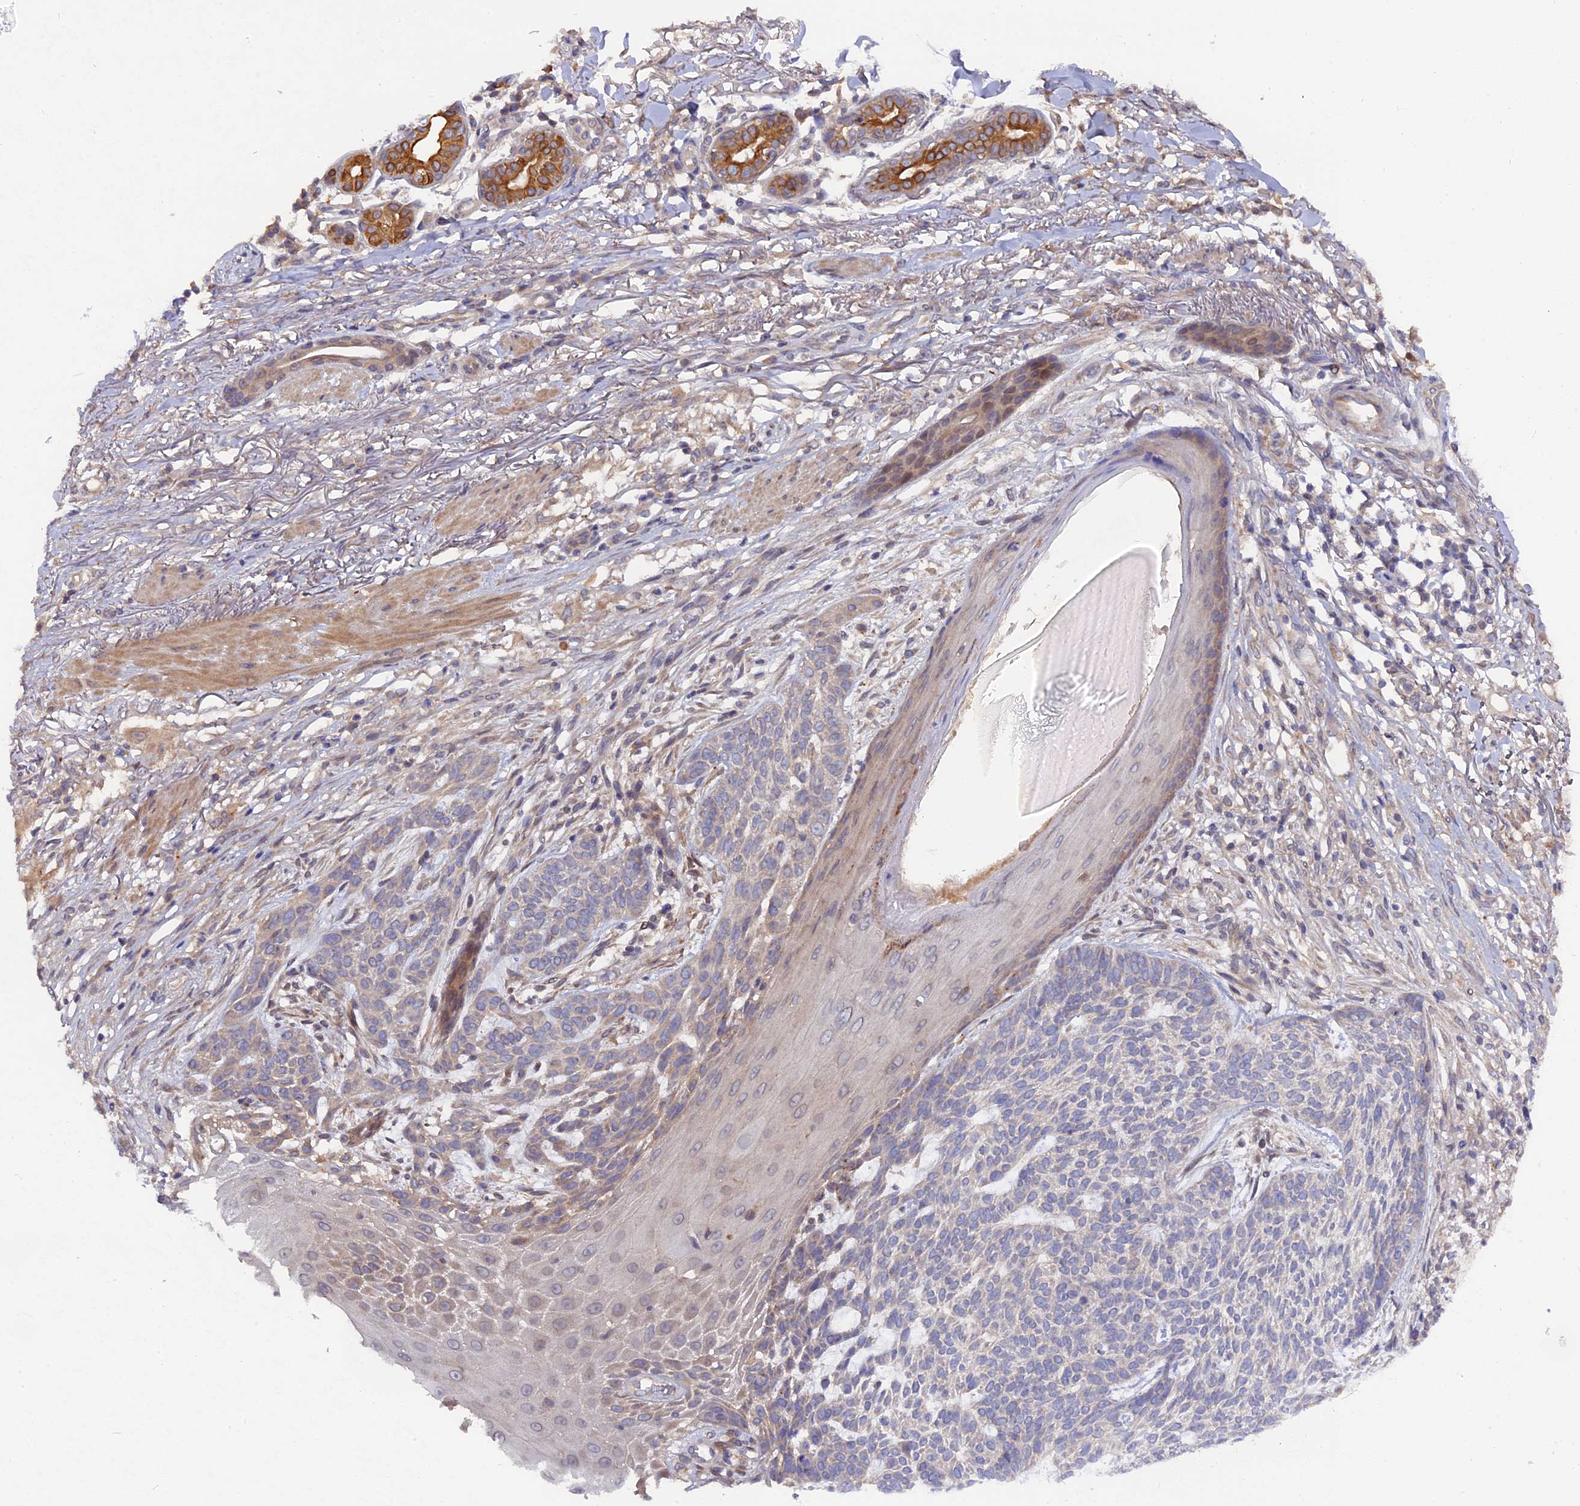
{"staining": {"intensity": "negative", "quantity": "none", "location": "none"}, "tissue": "skin cancer", "cell_type": "Tumor cells", "image_type": "cancer", "snomed": [{"axis": "morphology", "description": "Normal tissue, NOS"}, {"axis": "morphology", "description": "Basal cell carcinoma"}, {"axis": "topography", "description": "Skin"}], "caption": "A photomicrograph of human skin cancer is negative for staining in tumor cells.", "gene": "ZCCHC2", "patient": {"sex": "male", "age": 64}}